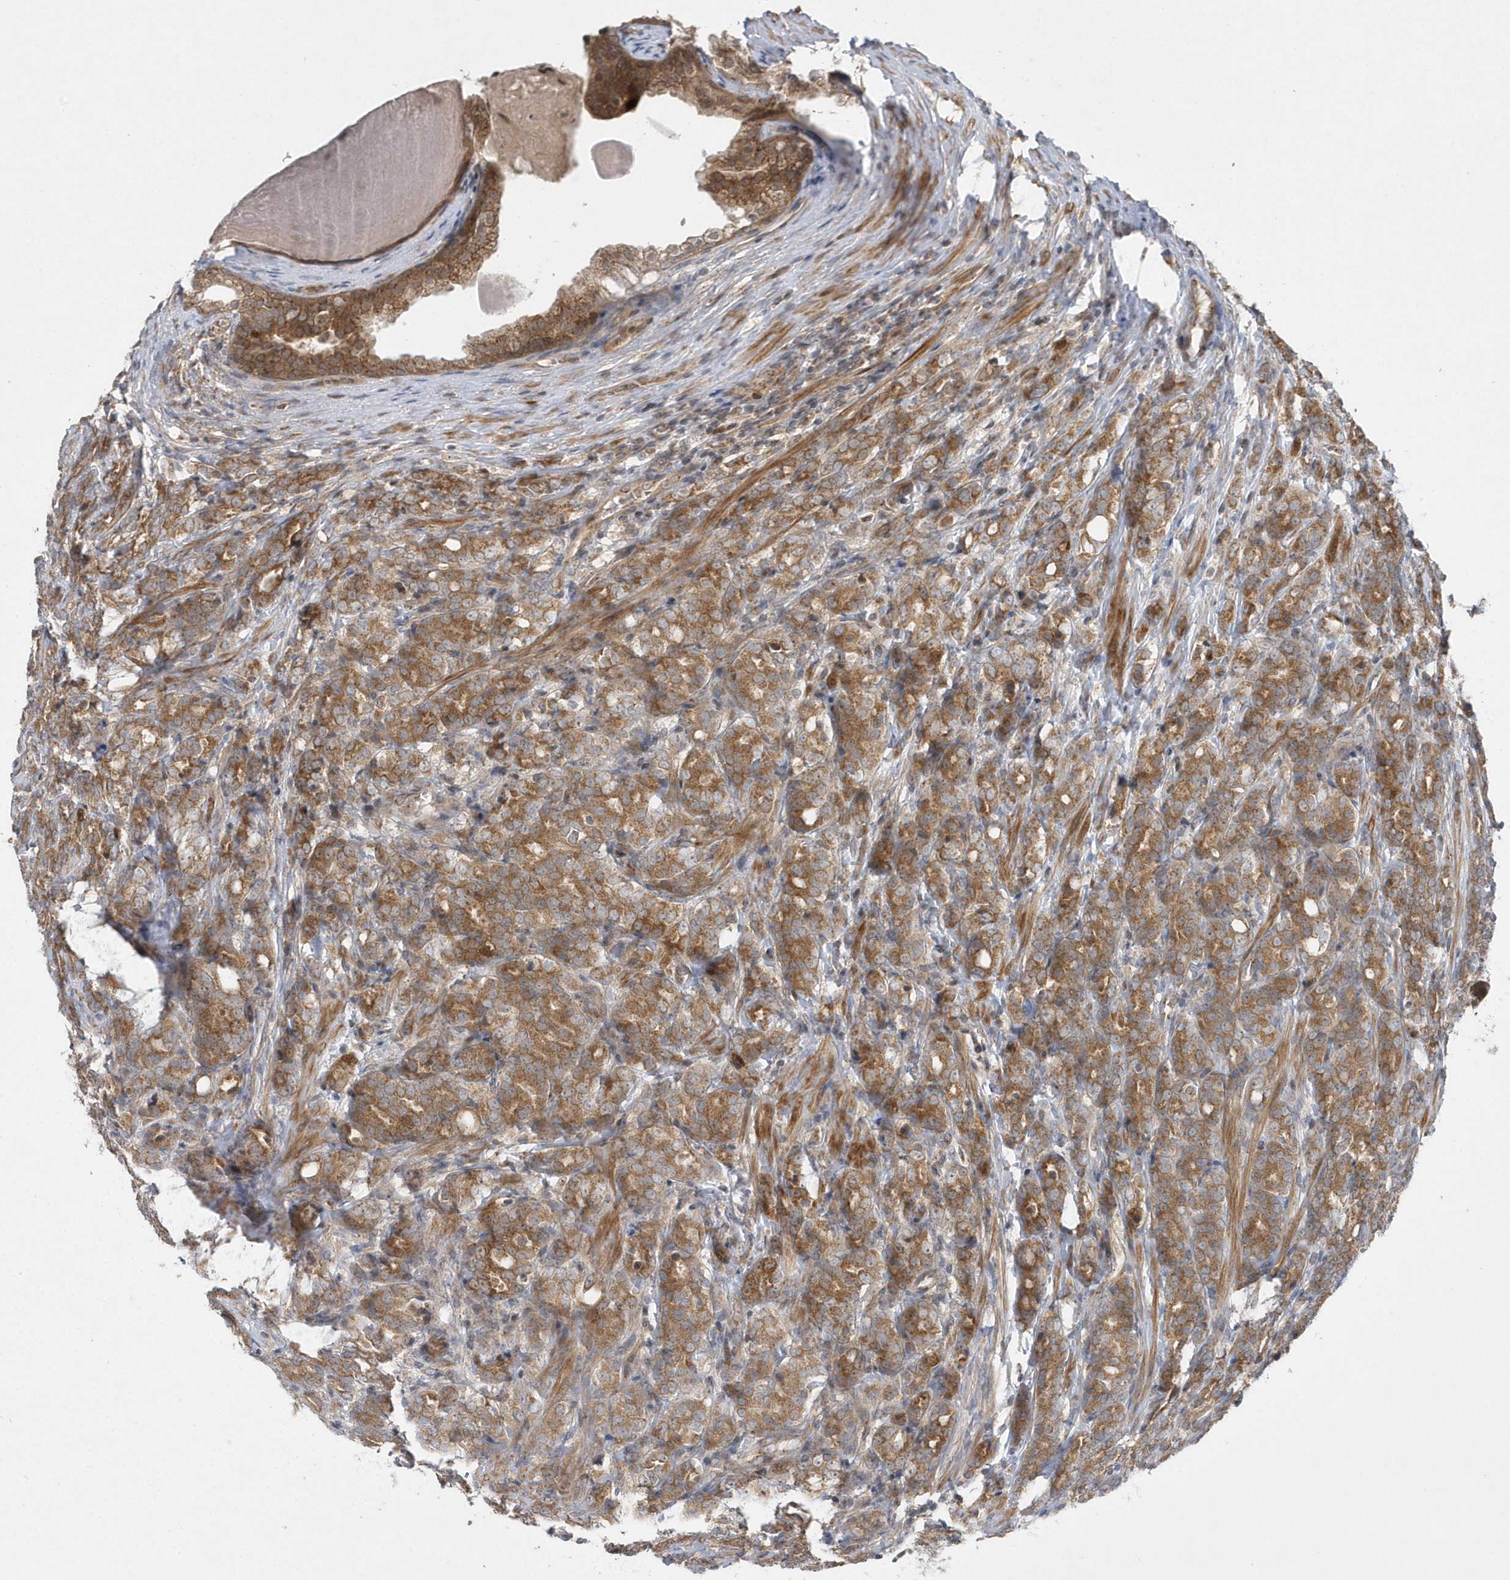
{"staining": {"intensity": "moderate", "quantity": ">75%", "location": "cytoplasmic/membranous"}, "tissue": "prostate cancer", "cell_type": "Tumor cells", "image_type": "cancer", "snomed": [{"axis": "morphology", "description": "Adenocarcinoma, High grade"}, {"axis": "topography", "description": "Prostate"}], "caption": "Human prostate high-grade adenocarcinoma stained with a brown dye exhibits moderate cytoplasmic/membranous positive positivity in about >75% of tumor cells.", "gene": "MXI1", "patient": {"sex": "male", "age": 62}}